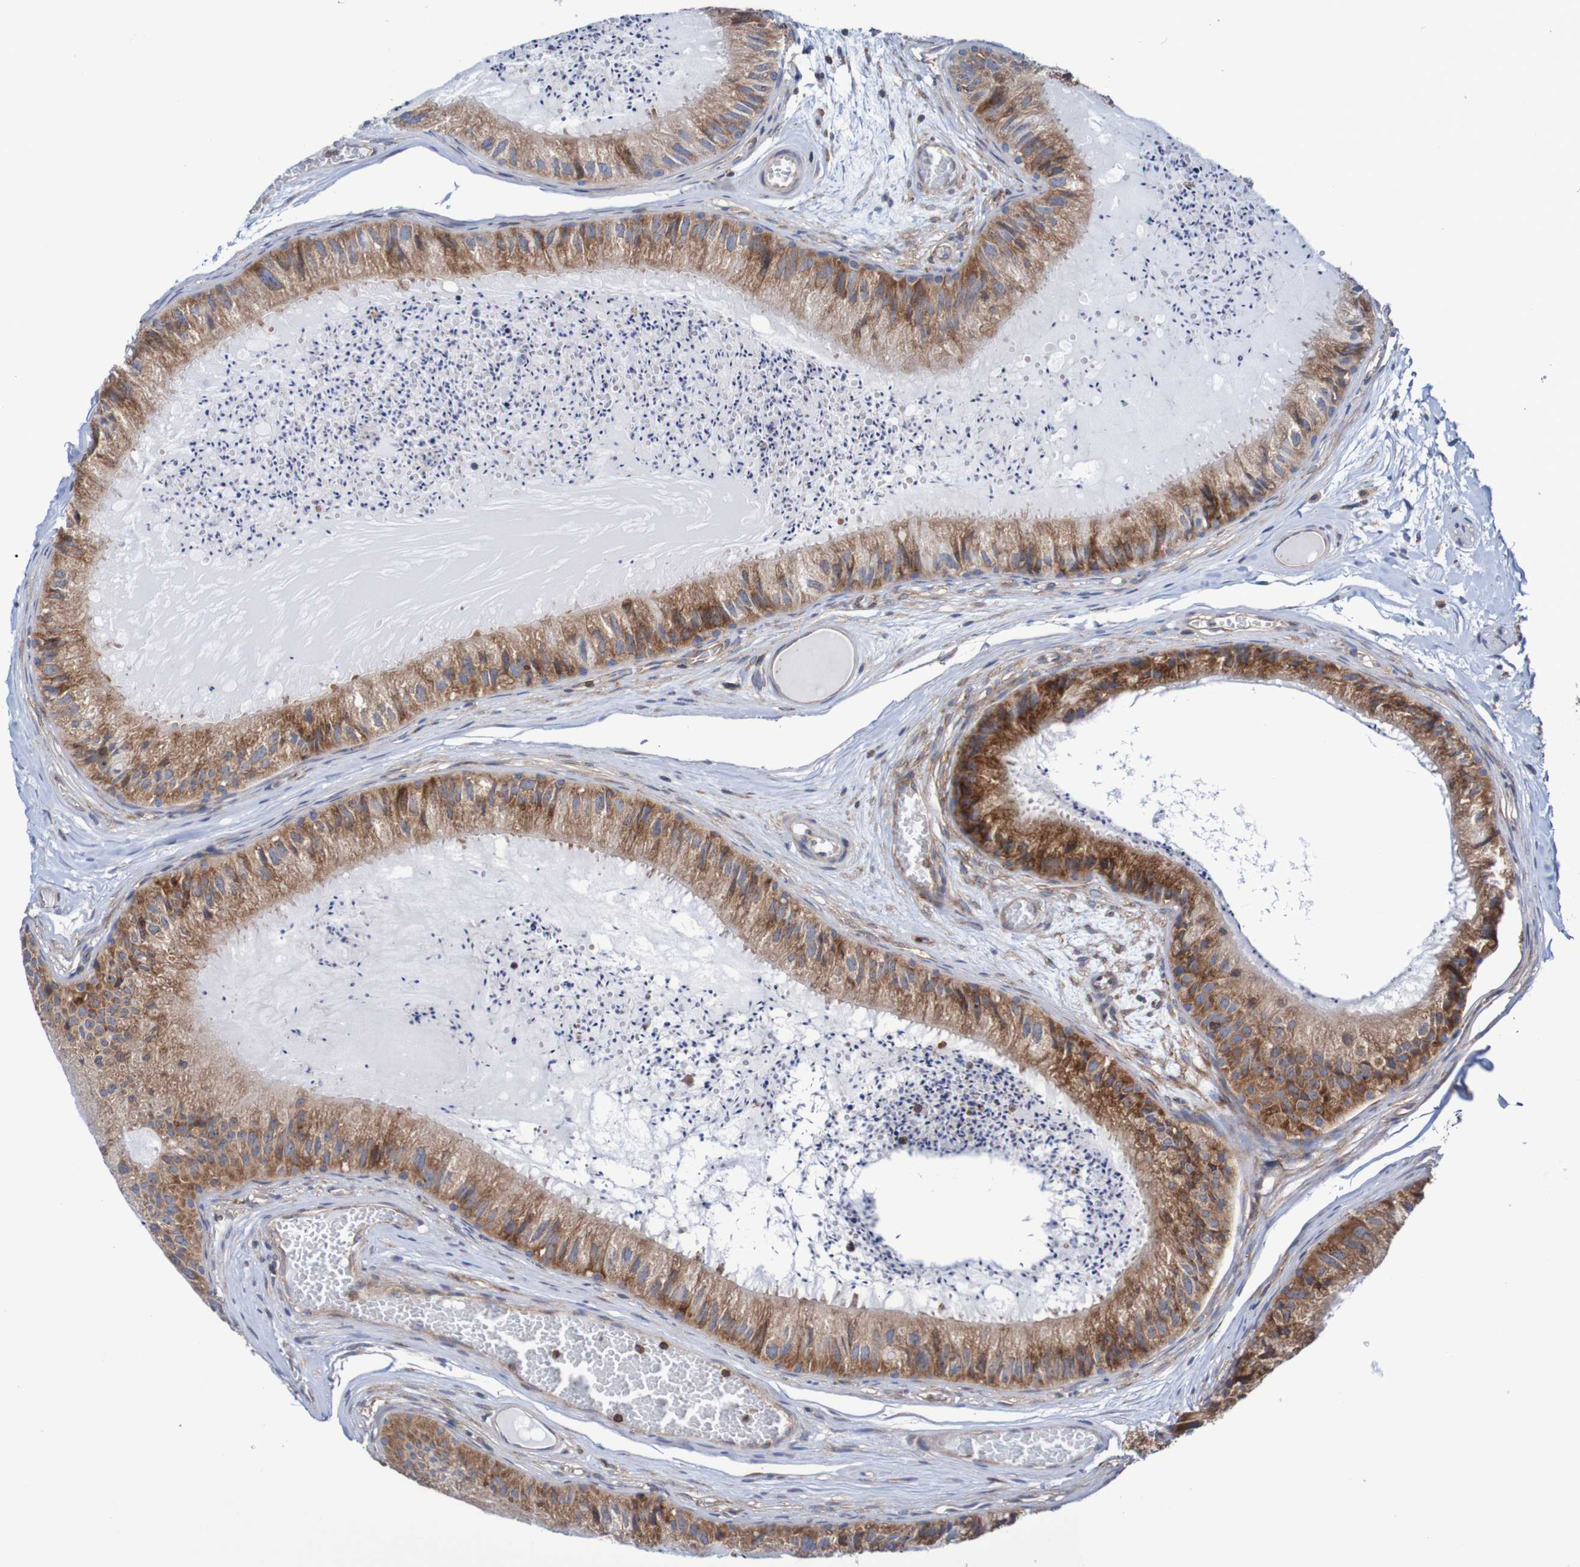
{"staining": {"intensity": "strong", "quantity": ">75%", "location": "cytoplasmic/membranous"}, "tissue": "epididymis", "cell_type": "Glandular cells", "image_type": "normal", "snomed": [{"axis": "morphology", "description": "Normal tissue, NOS"}, {"axis": "topography", "description": "Epididymis"}], "caption": "This photomicrograph displays normal epididymis stained with immunohistochemistry (IHC) to label a protein in brown. The cytoplasmic/membranous of glandular cells show strong positivity for the protein. Nuclei are counter-stained blue.", "gene": "FXR2", "patient": {"sex": "male", "age": 31}}